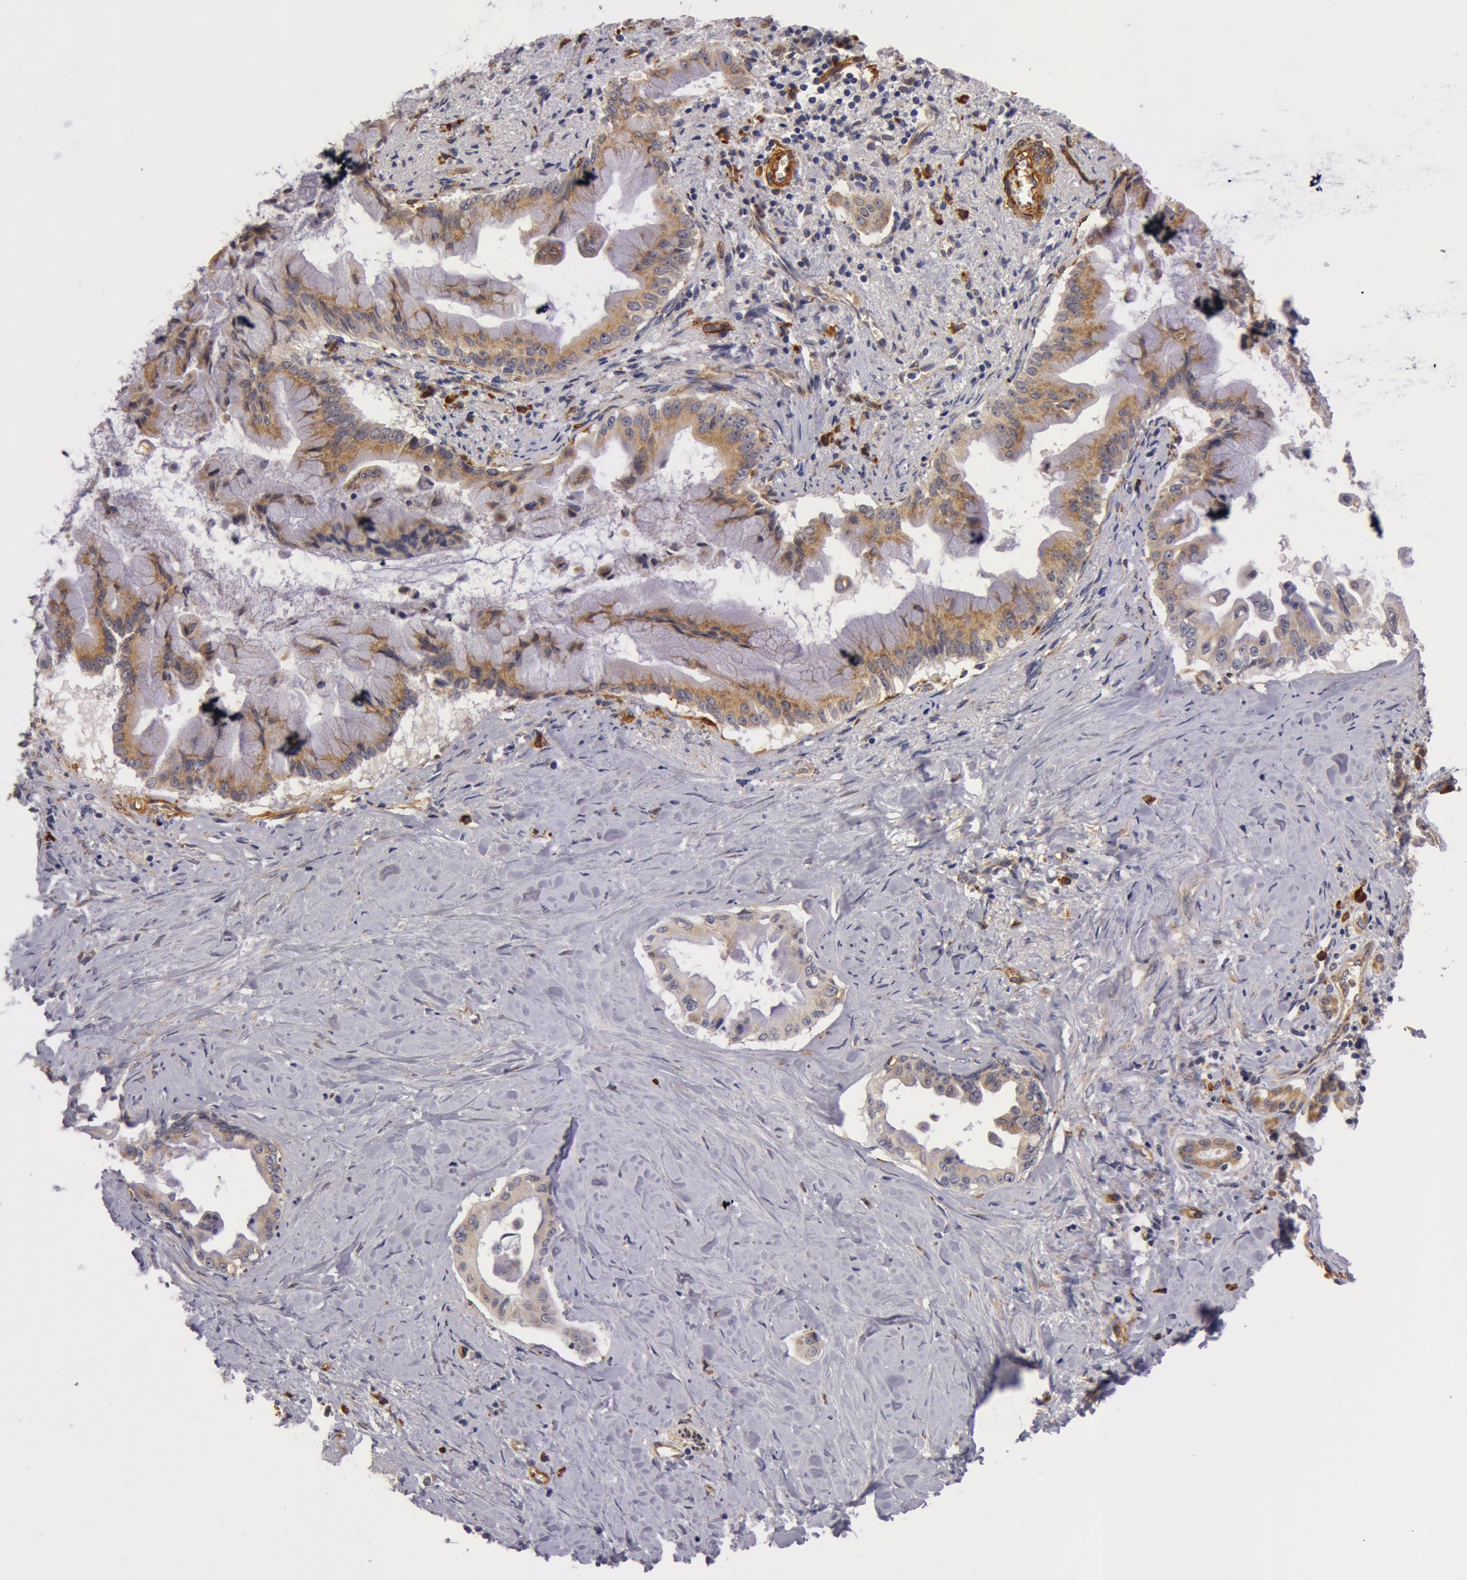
{"staining": {"intensity": "weak", "quantity": ">75%", "location": "cytoplasmic/membranous"}, "tissue": "pancreatic cancer", "cell_type": "Tumor cells", "image_type": "cancer", "snomed": [{"axis": "morphology", "description": "Adenocarcinoma, NOS"}, {"axis": "topography", "description": "Pancreas"}], "caption": "Weak cytoplasmic/membranous protein expression is appreciated in approximately >75% of tumor cells in pancreatic cancer.", "gene": "IL23A", "patient": {"sex": "male", "age": 59}}